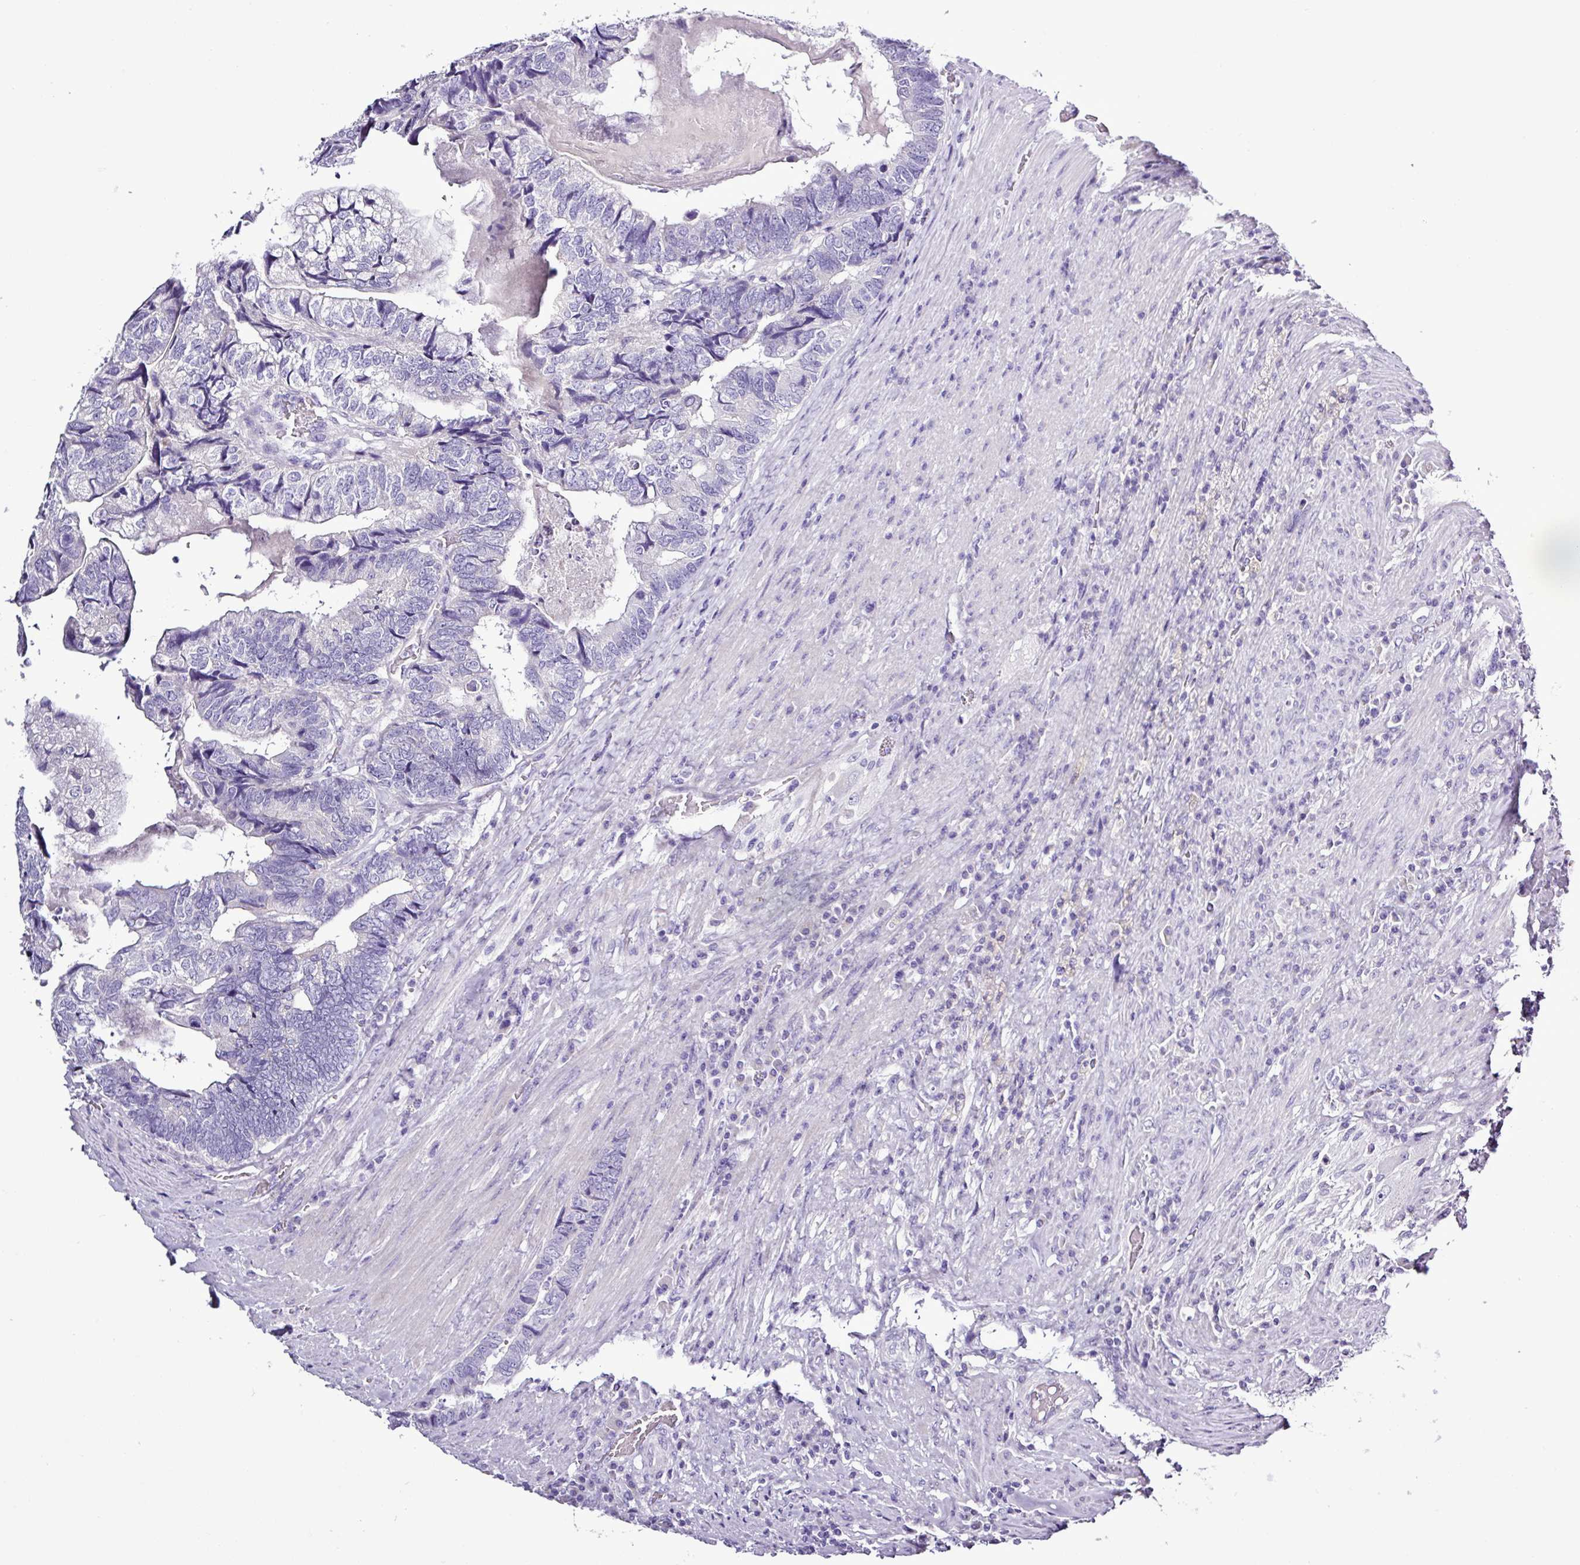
{"staining": {"intensity": "negative", "quantity": "none", "location": "none"}, "tissue": "colorectal cancer", "cell_type": "Tumor cells", "image_type": "cancer", "snomed": [{"axis": "morphology", "description": "Adenocarcinoma, NOS"}, {"axis": "topography", "description": "Colon"}], "caption": "Image shows no significant protein expression in tumor cells of colorectal adenocarcinoma.", "gene": "ALDH3A1", "patient": {"sex": "female", "age": 67}}